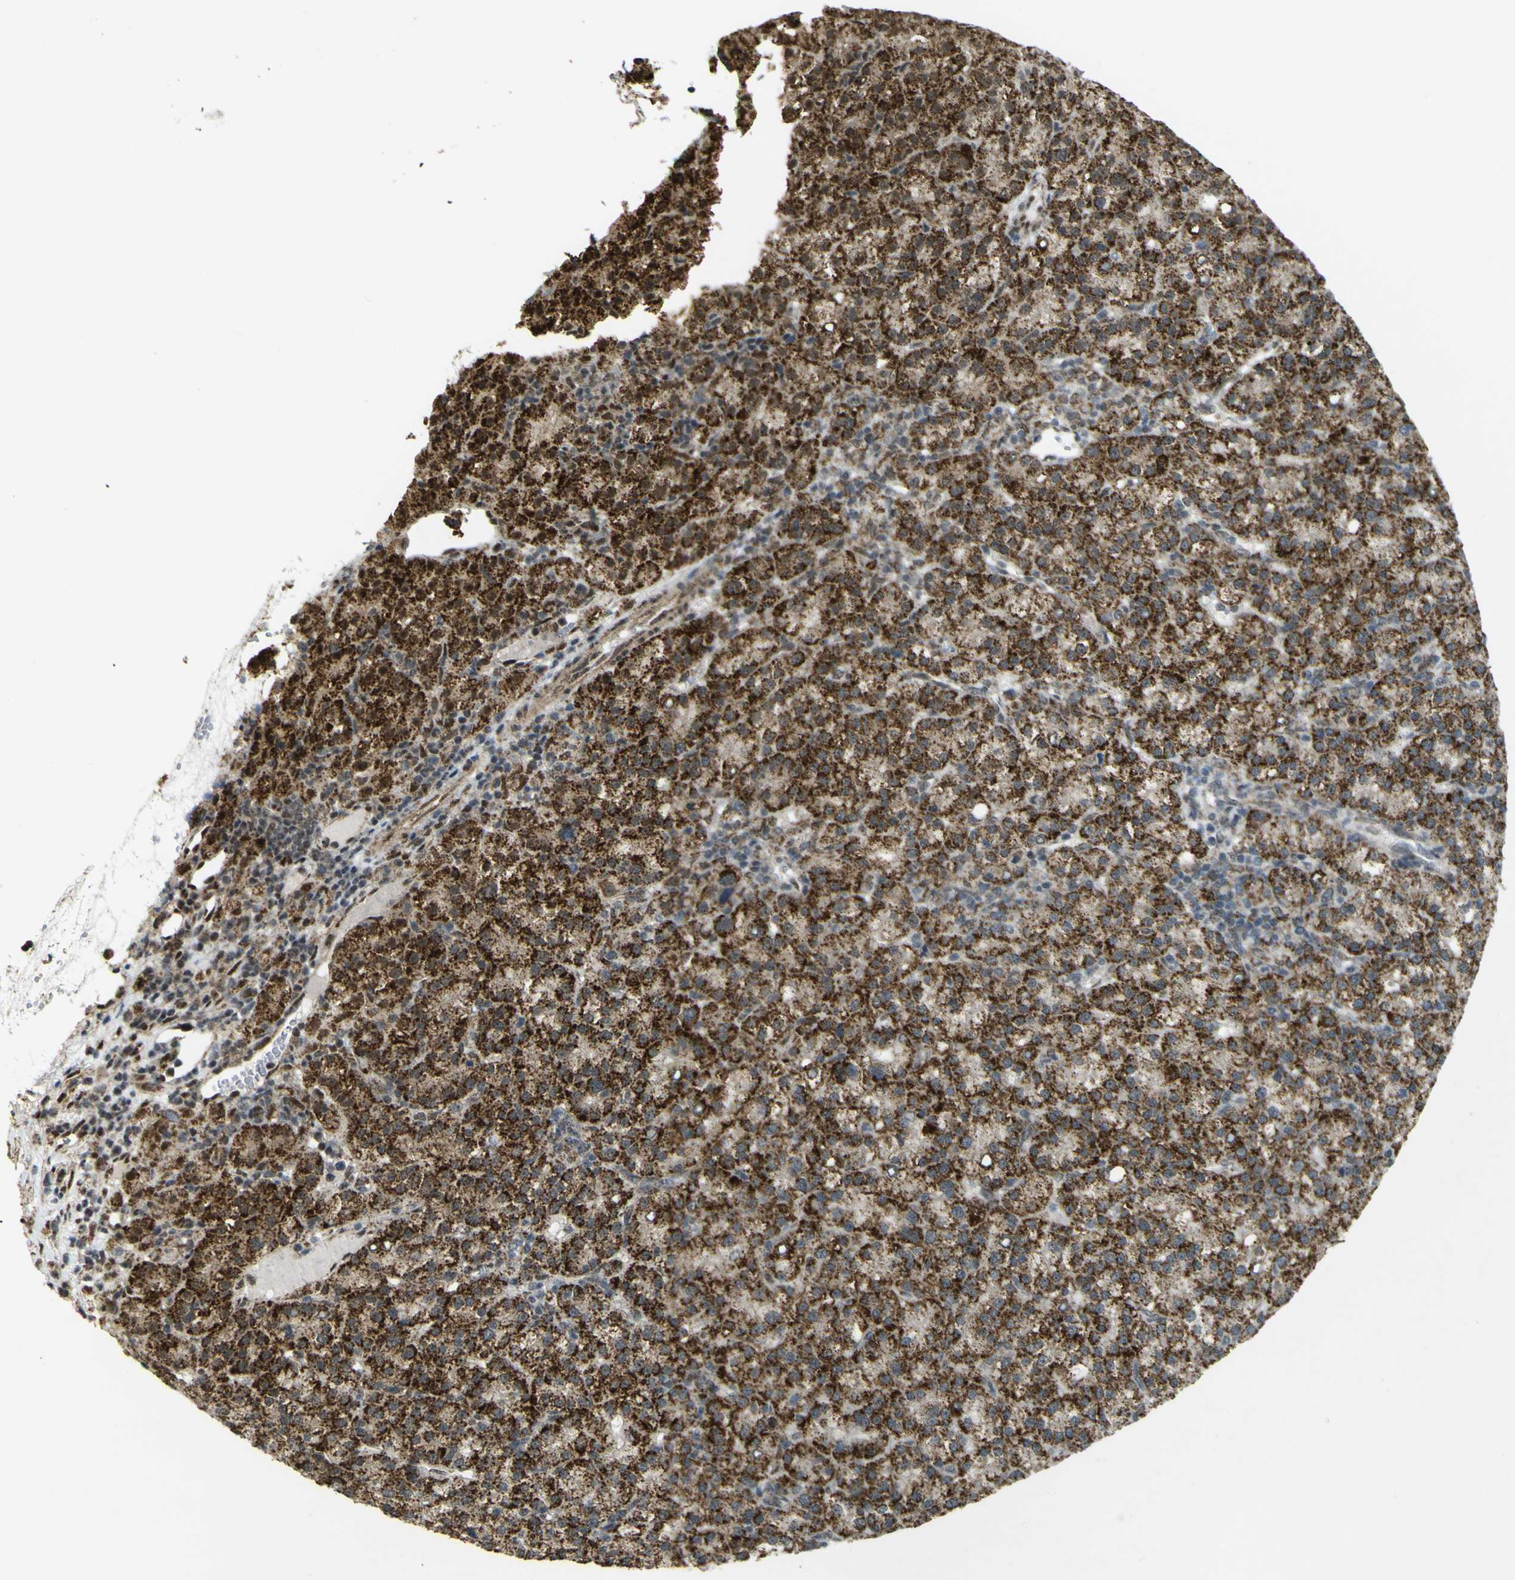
{"staining": {"intensity": "strong", "quantity": ">75%", "location": "cytoplasmic/membranous"}, "tissue": "liver cancer", "cell_type": "Tumor cells", "image_type": "cancer", "snomed": [{"axis": "morphology", "description": "Carcinoma, Hepatocellular, NOS"}, {"axis": "topography", "description": "Liver"}], "caption": "Immunohistochemical staining of human liver hepatocellular carcinoma demonstrates strong cytoplasmic/membranous protein expression in approximately >75% of tumor cells.", "gene": "ACBD5", "patient": {"sex": "female", "age": 58}}